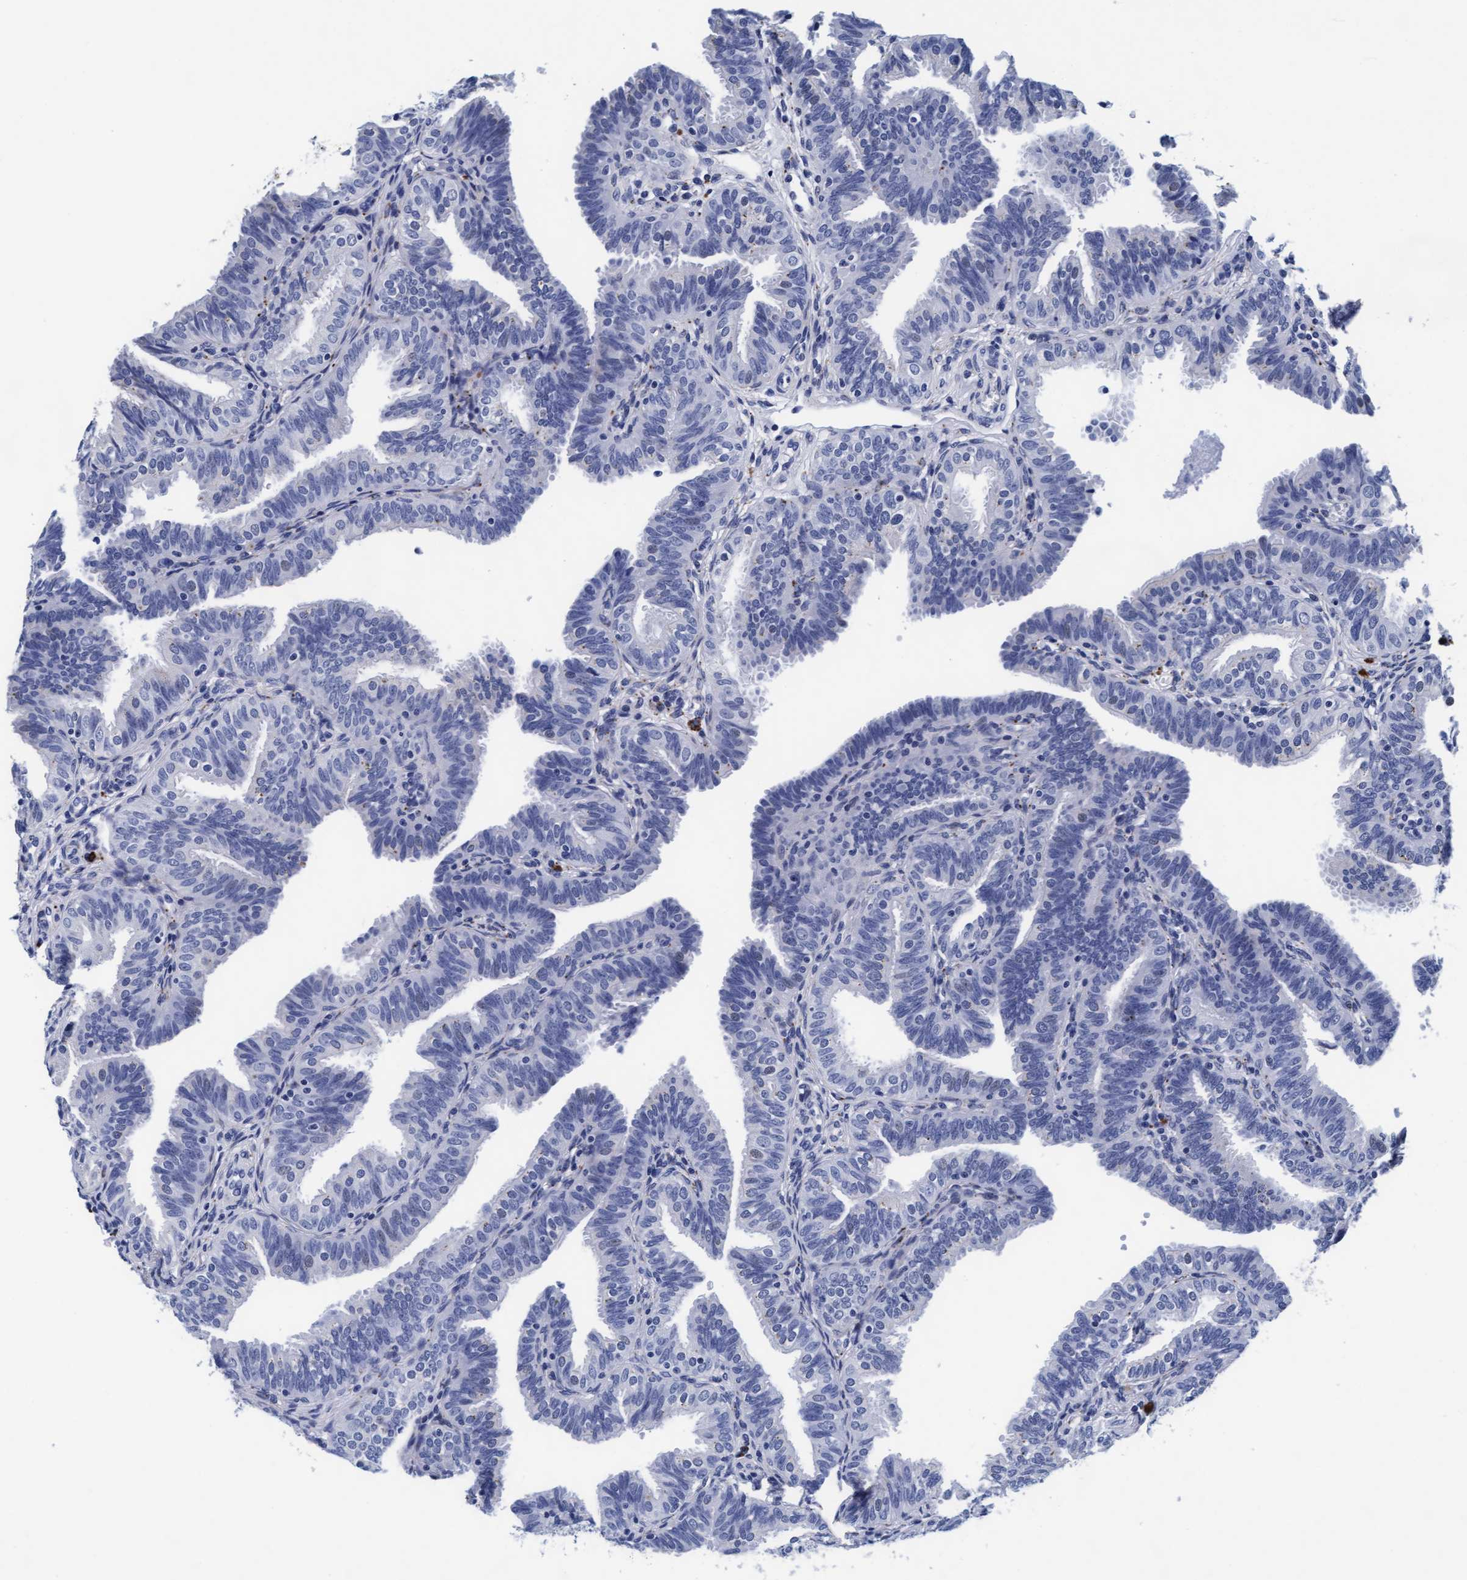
{"staining": {"intensity": "negative", "quantity": "none", "location": "none"}, "tissue": "fallopian tube", "cell_type": "Glandular cells", "image_type": "normal", "snomed": [{"axis": "morphology", "description": "Normal tissue, NOS"}, {"axis": "topography", "description": "Fallopian tube"}], "caption": "Immunohistochemistry (IHC) micrograph of normal fallopian tube: human fallopian tube stained with DAB reveals no significant protein staining in glandular cells.", "gene": "ARSG", "patient": {"sex": "female", "age": 35}}